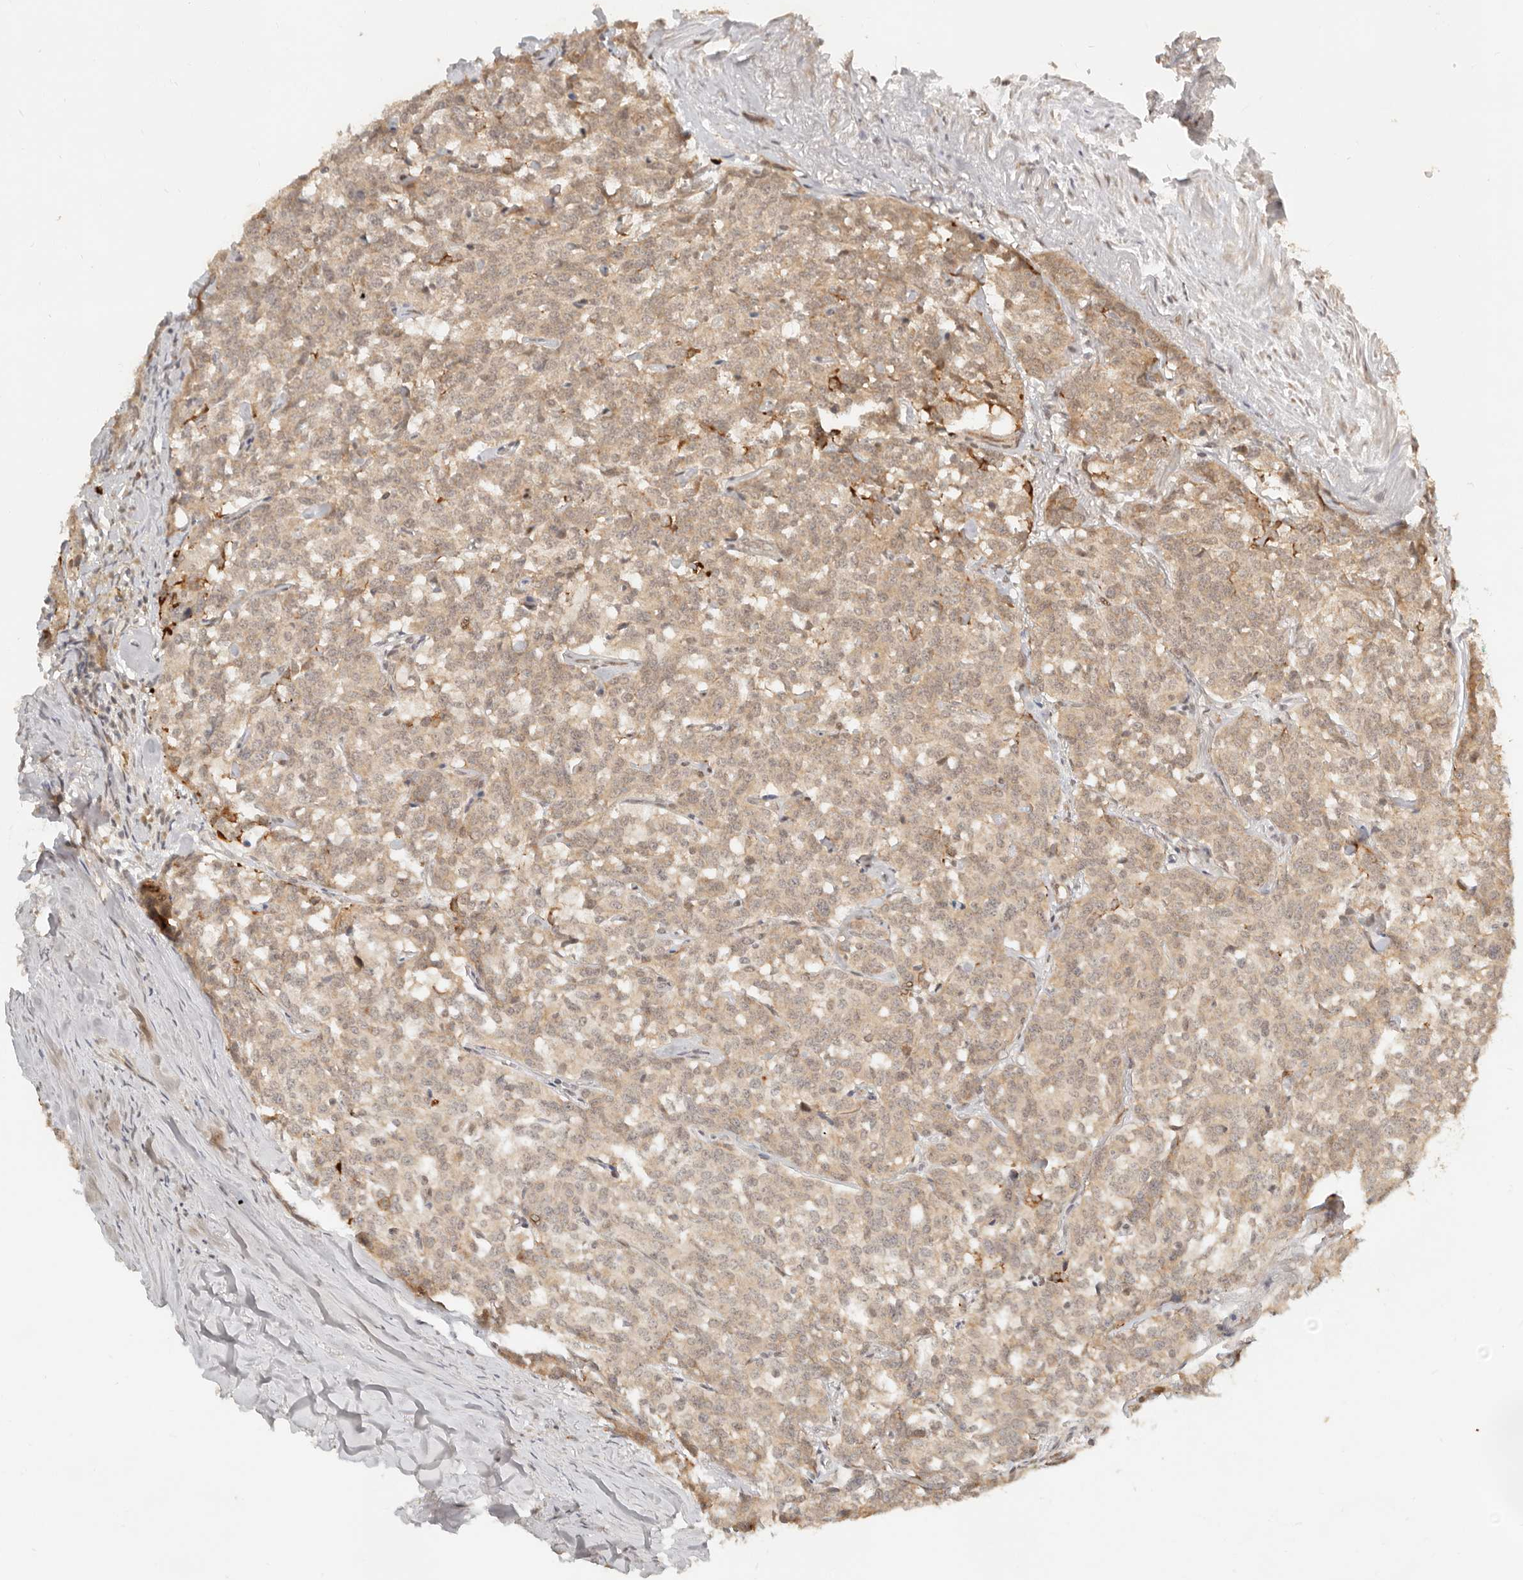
{"staining": {"intensity": "weak", "quantity": ">75%", "location": "cytoplasmic/membranous"}, "tissue": "carcinoid", "cell_type": "Tumor cells", "image_type": "cancer", "snomed": [{"axis": "morphology", "description": "Carcinoid, malignant, NOS"}, {"axis": "topography", "description": "Lung"}], "caption": "An IHC image of tumor tissue is shown. Protein staining in brown highlights weak cytoplasmic/membranous positivity in carcinoid within tumor cells. The staining is performed using DAB (3,3'-diaminobenzidine) brown chromogen to label protein expression. The nuclei are counter-stained blue using hematoxylin.", "gene": "BAALC", "patient": {"sex": "female", "age": 46}}